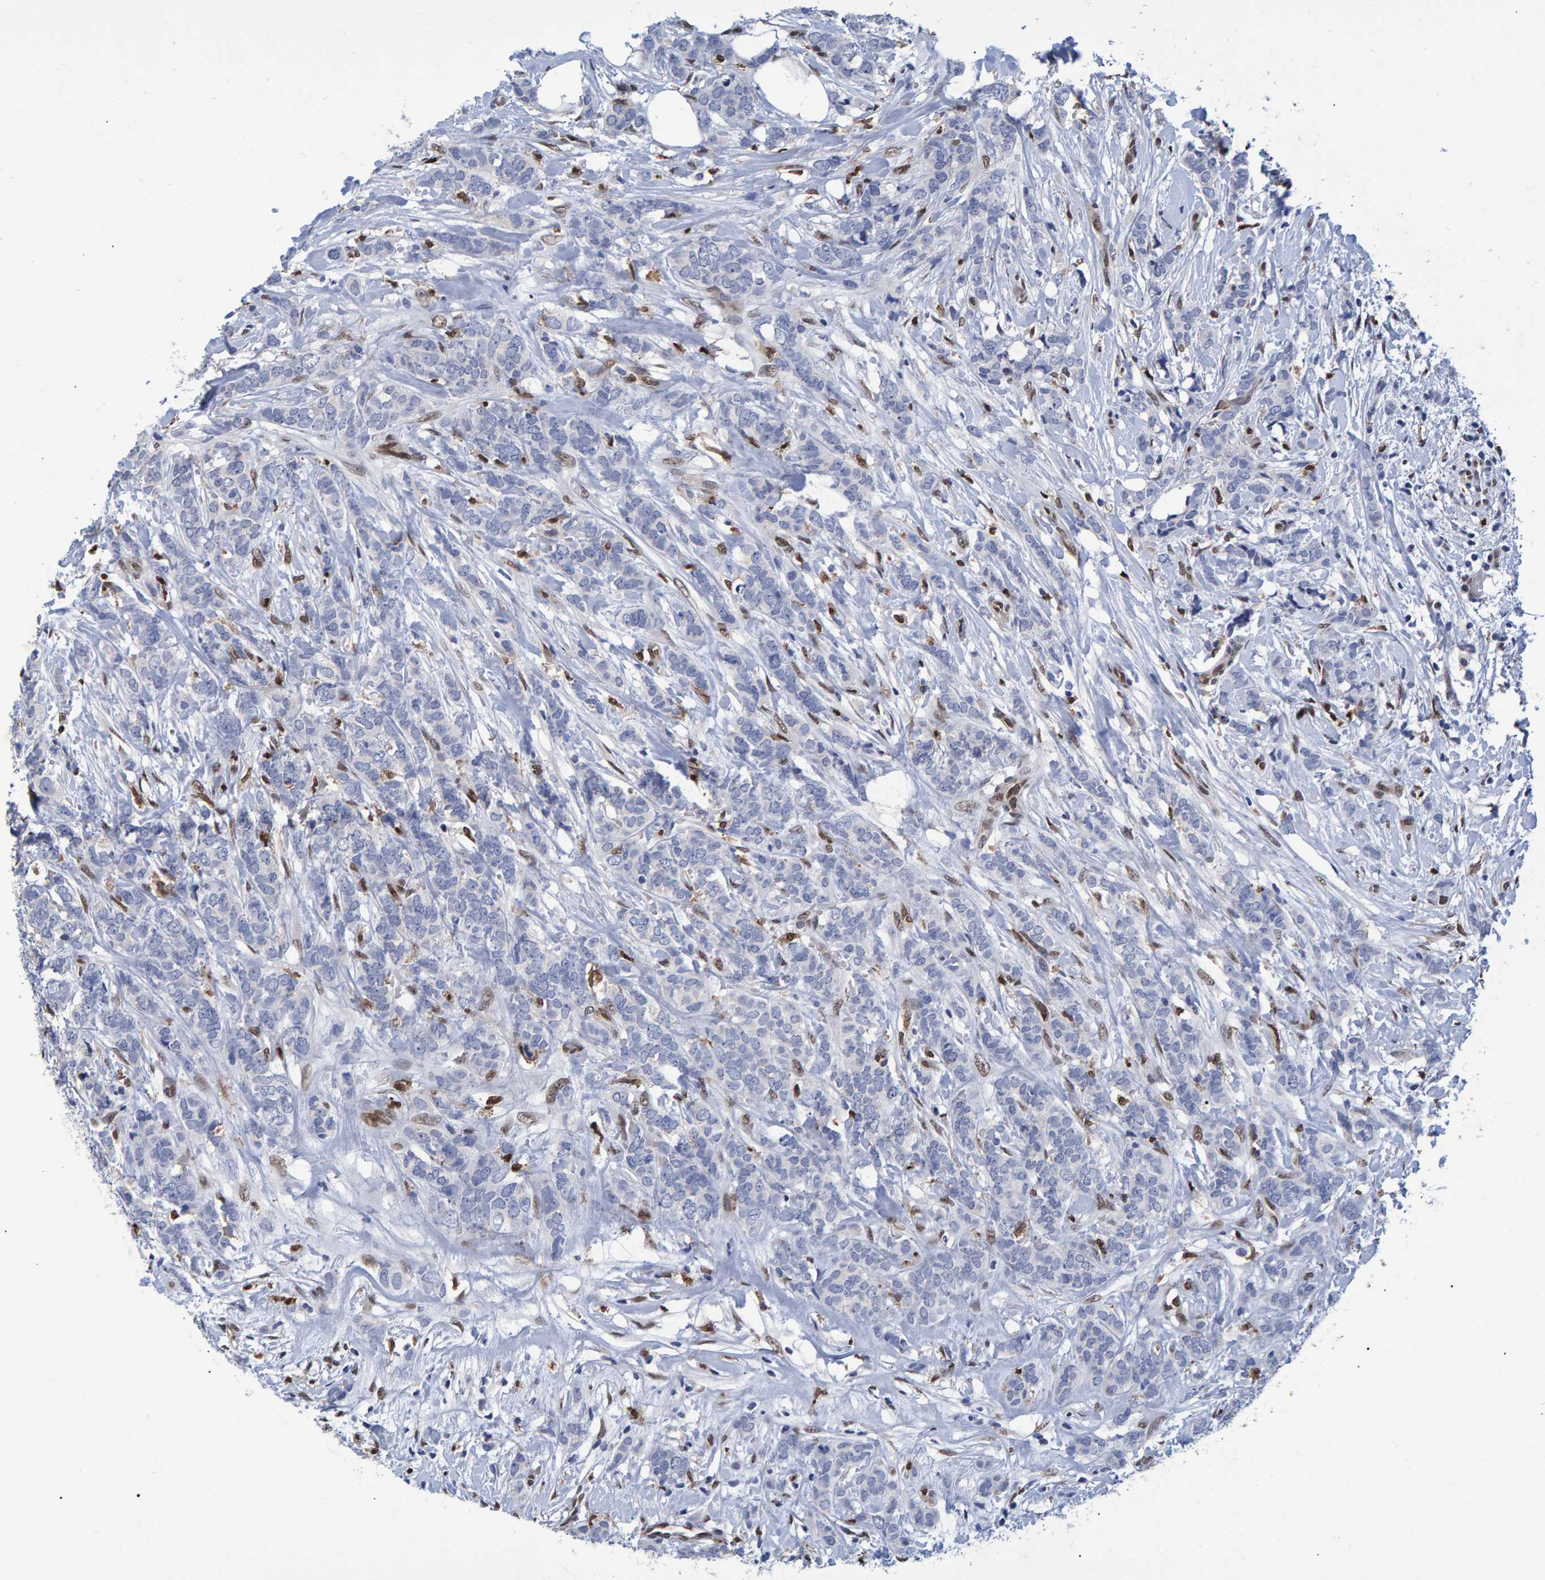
{"staining": {"intensity": "negative", "quantity": "none", "location": "none"}, "tissue": "breast cancer", "cell_type": "Tumor cells", "image_type": "cancer", "snomed": [{"axis": "morphology", "description": "Lobular carcinoma"}, {"axis": "topography", "description": "Skin"}, {"axis": "topography", "description": "Breast"}], "caption": "Breast lobular carcinoma was stained to show a protein in brown. There is no significant staining in tumor cells.", "gene": "QKI", "patient": {"sex": "female", "age": 46}}